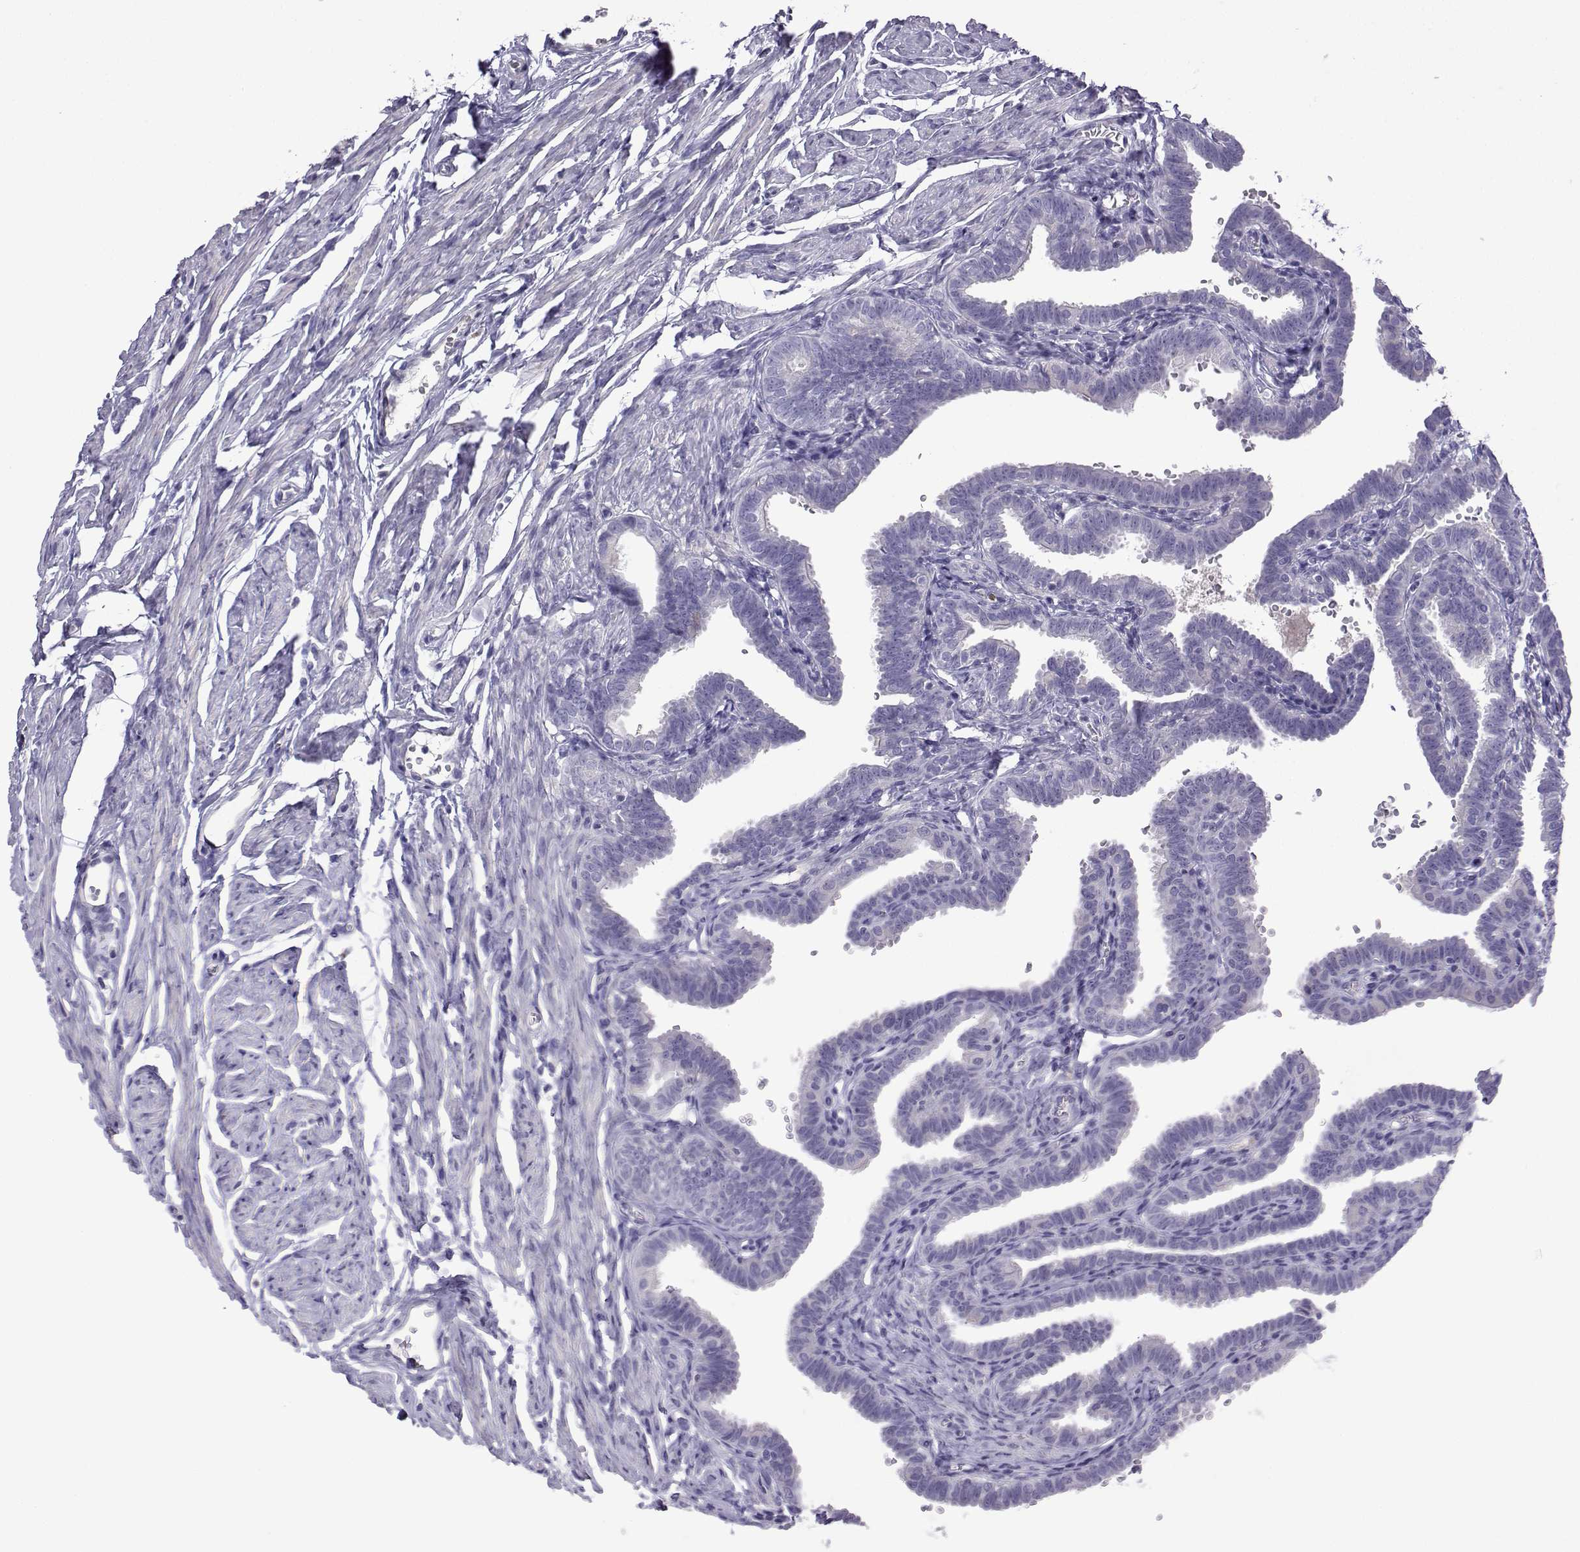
{"staining": {"intensity": "negative", "quantity": "none", "location": "none"}, "tissue": "fallopian tube", "cell_type": "Glandular cells", "image_type": "normal", "snomed": [{"axis": "morphology", "description": "Normal tissue, NOS"}, {"axis": "topography", "description": "Fallopian tube"}, {"axis": "topography", "description": "Ovary"}], "caption": "Glandular cells show no significant expression in benign fallopian tube. Nuclei are stained in blue.", "gene": "SPACA7", "patient": {"sex": "female", "age": 57}}